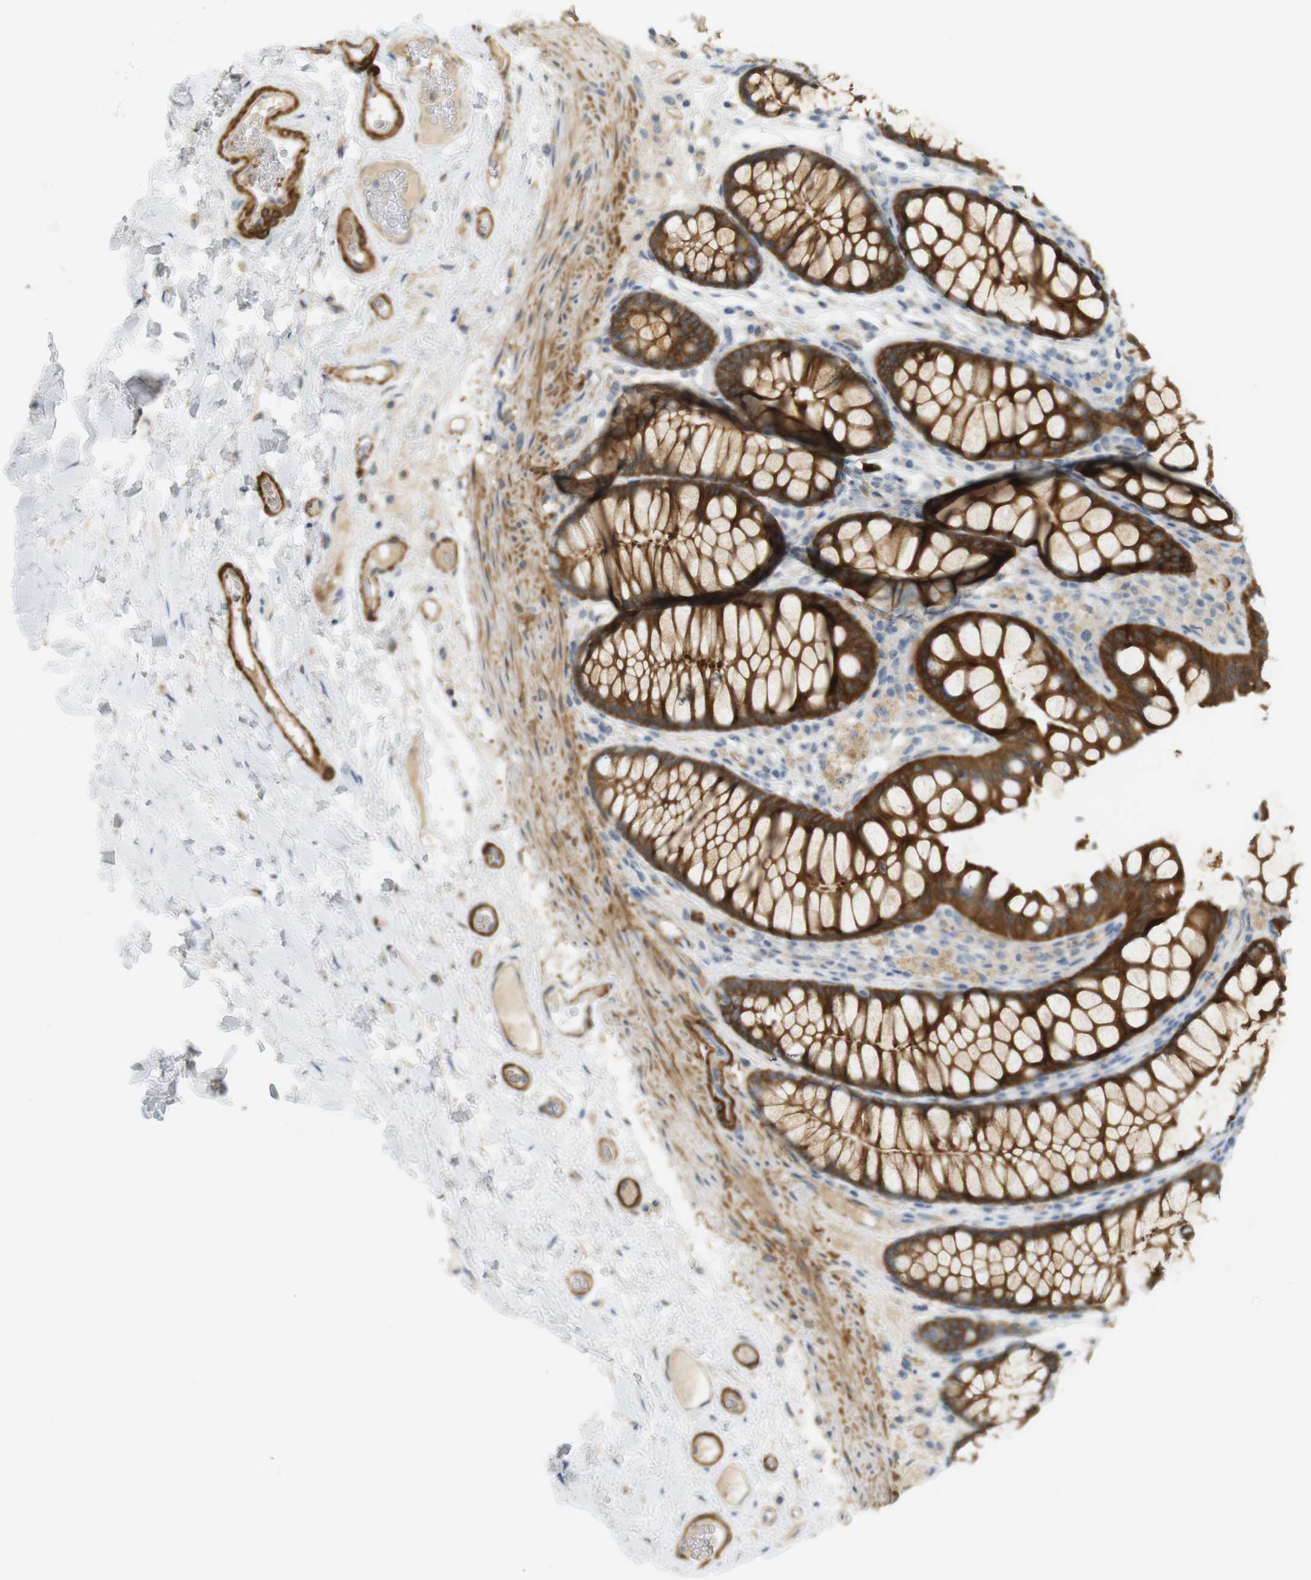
{"staining": {"intensity": "strong", "quantity": "25%-75%", "location": "cytoplasmic/membranous"}, "tissue": "colon", "cell_type": "Endothelial cells", "image_type": "normal", "snomed": [{"axis": "morphology", "description": "Normal tissue, NOS"}, {"axis": "topography", "description": "Colon"}], "caption": "Benign colon was stained to show a protein in brown. There is high levels of strong cytoplasmic/membranous expression in approximately 25%-75% of endothelial cells. (IHC, brightfield microscopy, high magnification).", "gene": "PDE3A", "patient": {"sex": "female", "age": 55}}